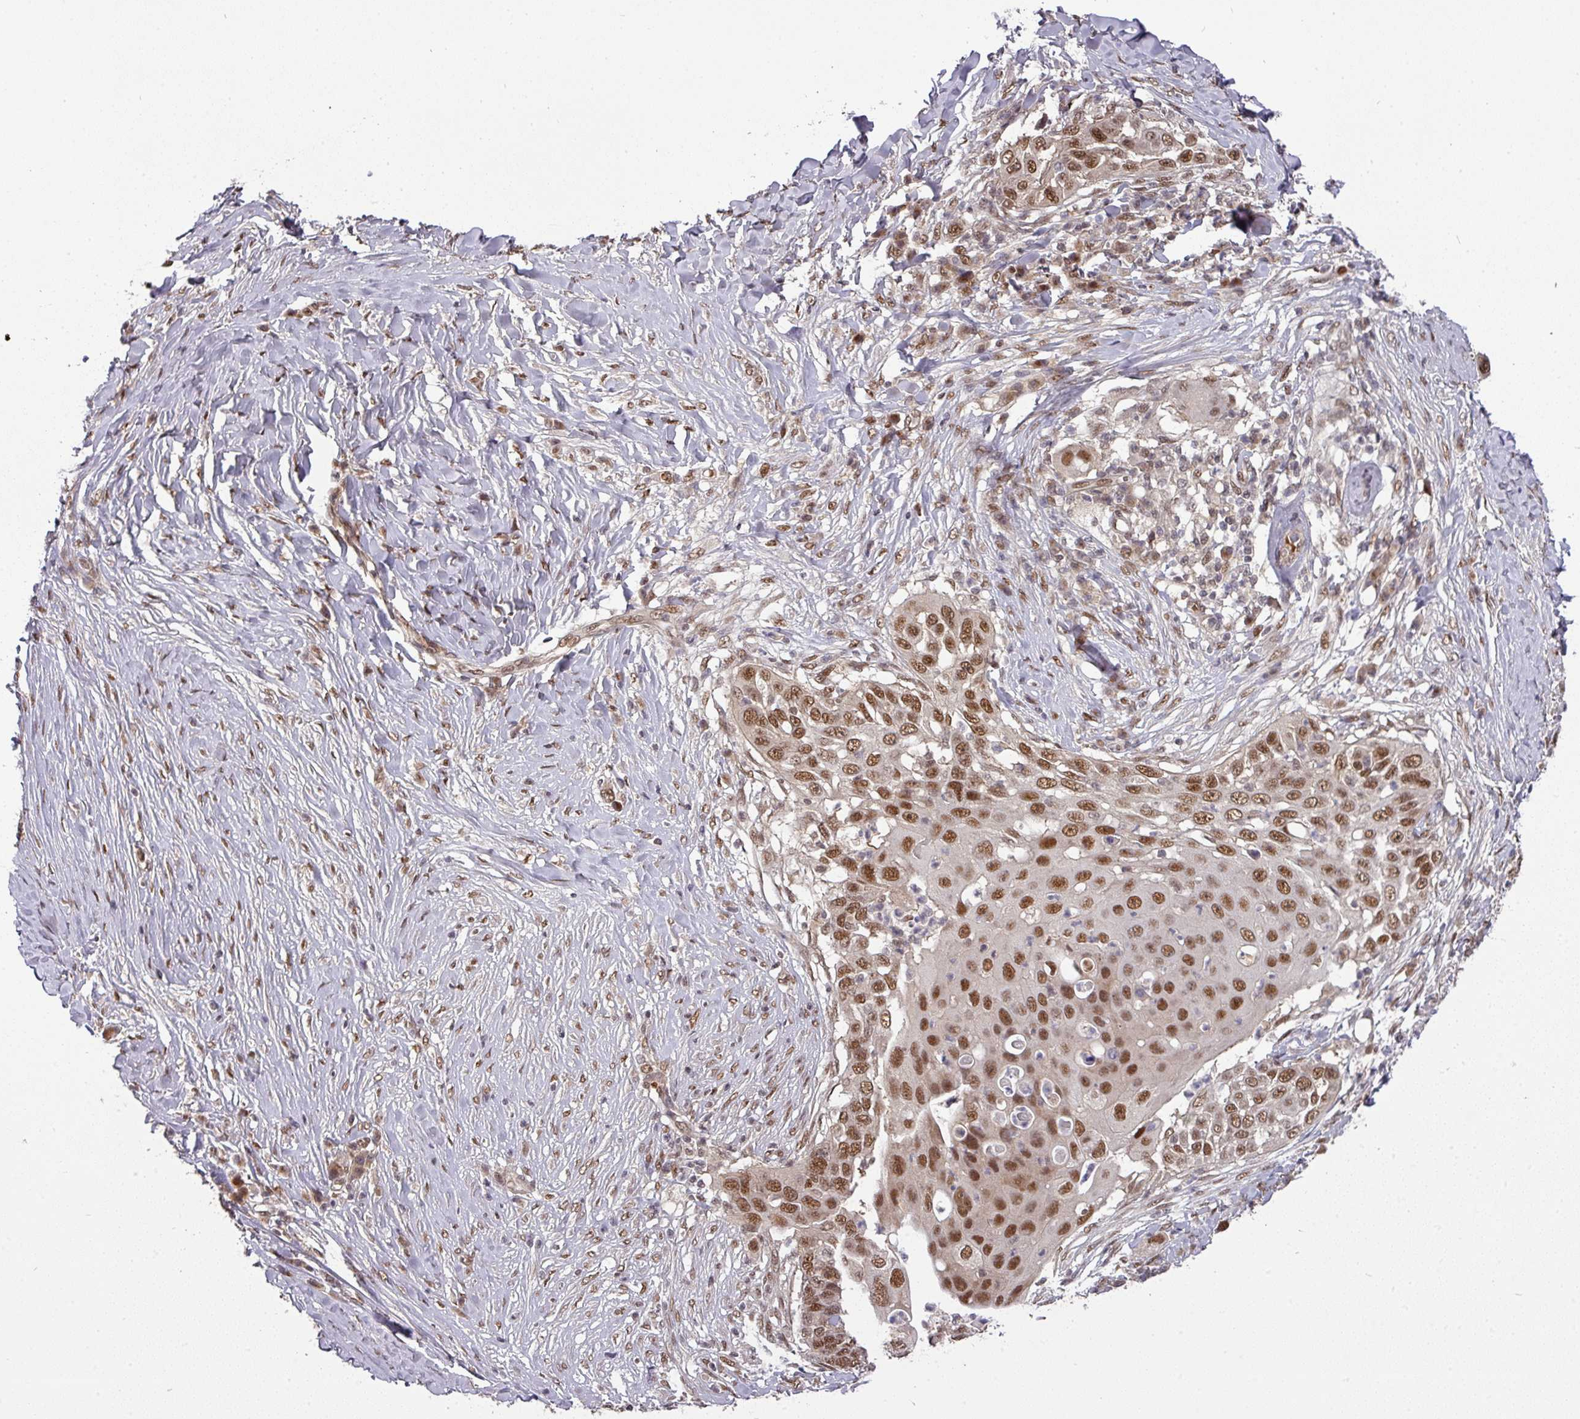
{"staining": {"intensity": "moderate", "quantity": ">75%", "location": "nuclear"}, "tissue": "skin cancer", "cell_type": "Tumor cells", "image_type": "cancer", "snomed": [{"axis": "morphology", "description": "Squamous cell carcinoma, NOS"}, {"axis": "topography", "description": "Skin"}], "caption": "A high-resolution histopathology image shows immunohistochemistry (IHC) staining of skin squamous cell carcinoma, which displays moderate nuclear expression in approximately >75% of tumor cells.", "gene": "CIC", "patient": {"sex": "female", "age": 44}}